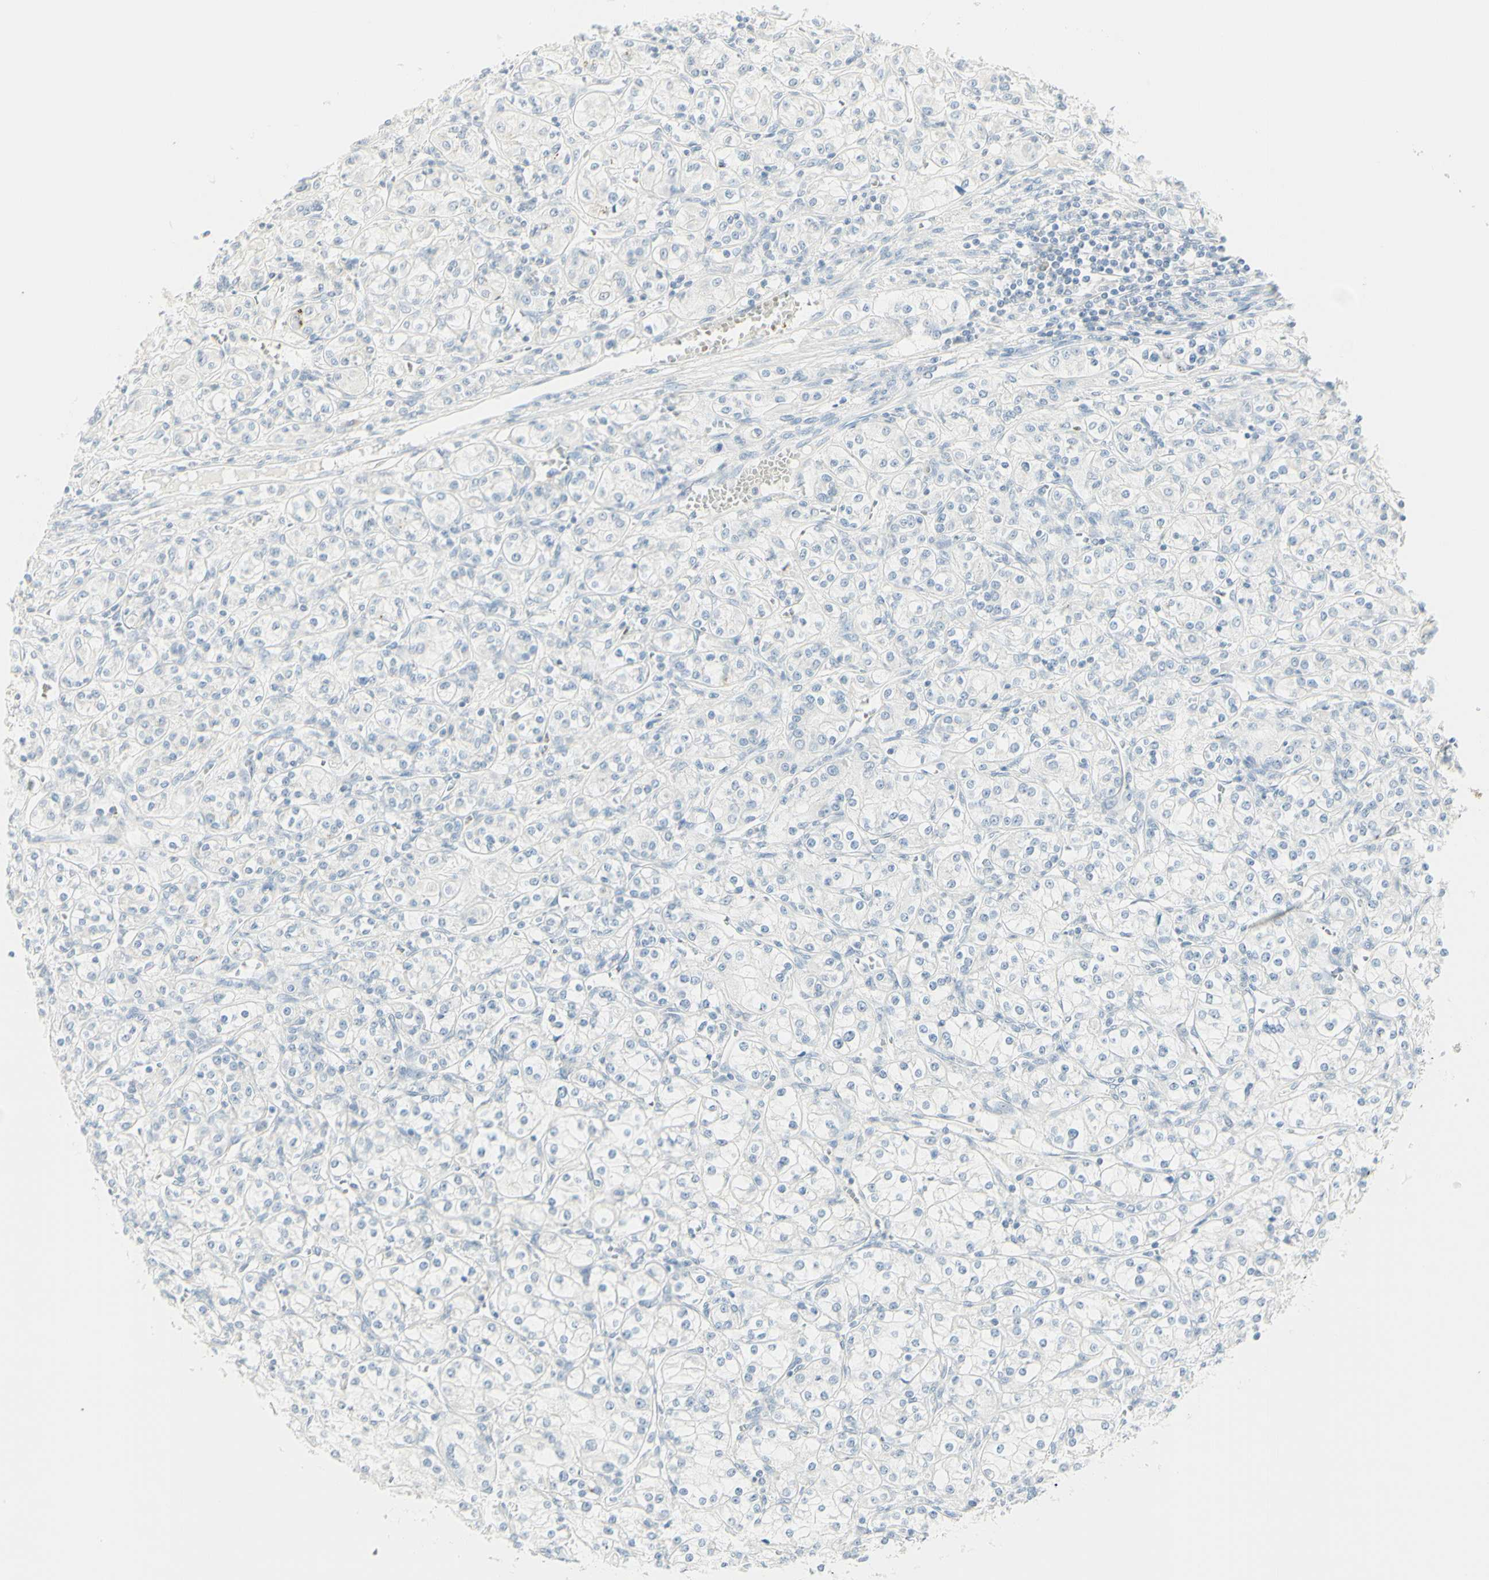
{"staining": {"intensity": "negative", "quantity": "none", "location": "none"}, "tissue": "renal cancer", "cell_type": "Tumor cells", "image_type": "cancer", "snomed": [{"axis": "morphology", "description": "Adenocarcinoma, NOS"}, {"axis": "topography", "description": "Kidney"}], "caption": "Tumor cells are negative for brown protein staining in renal adenocarcinoma.", "gene": "MDK", "patient": {"sex": "male", "age": 77}}